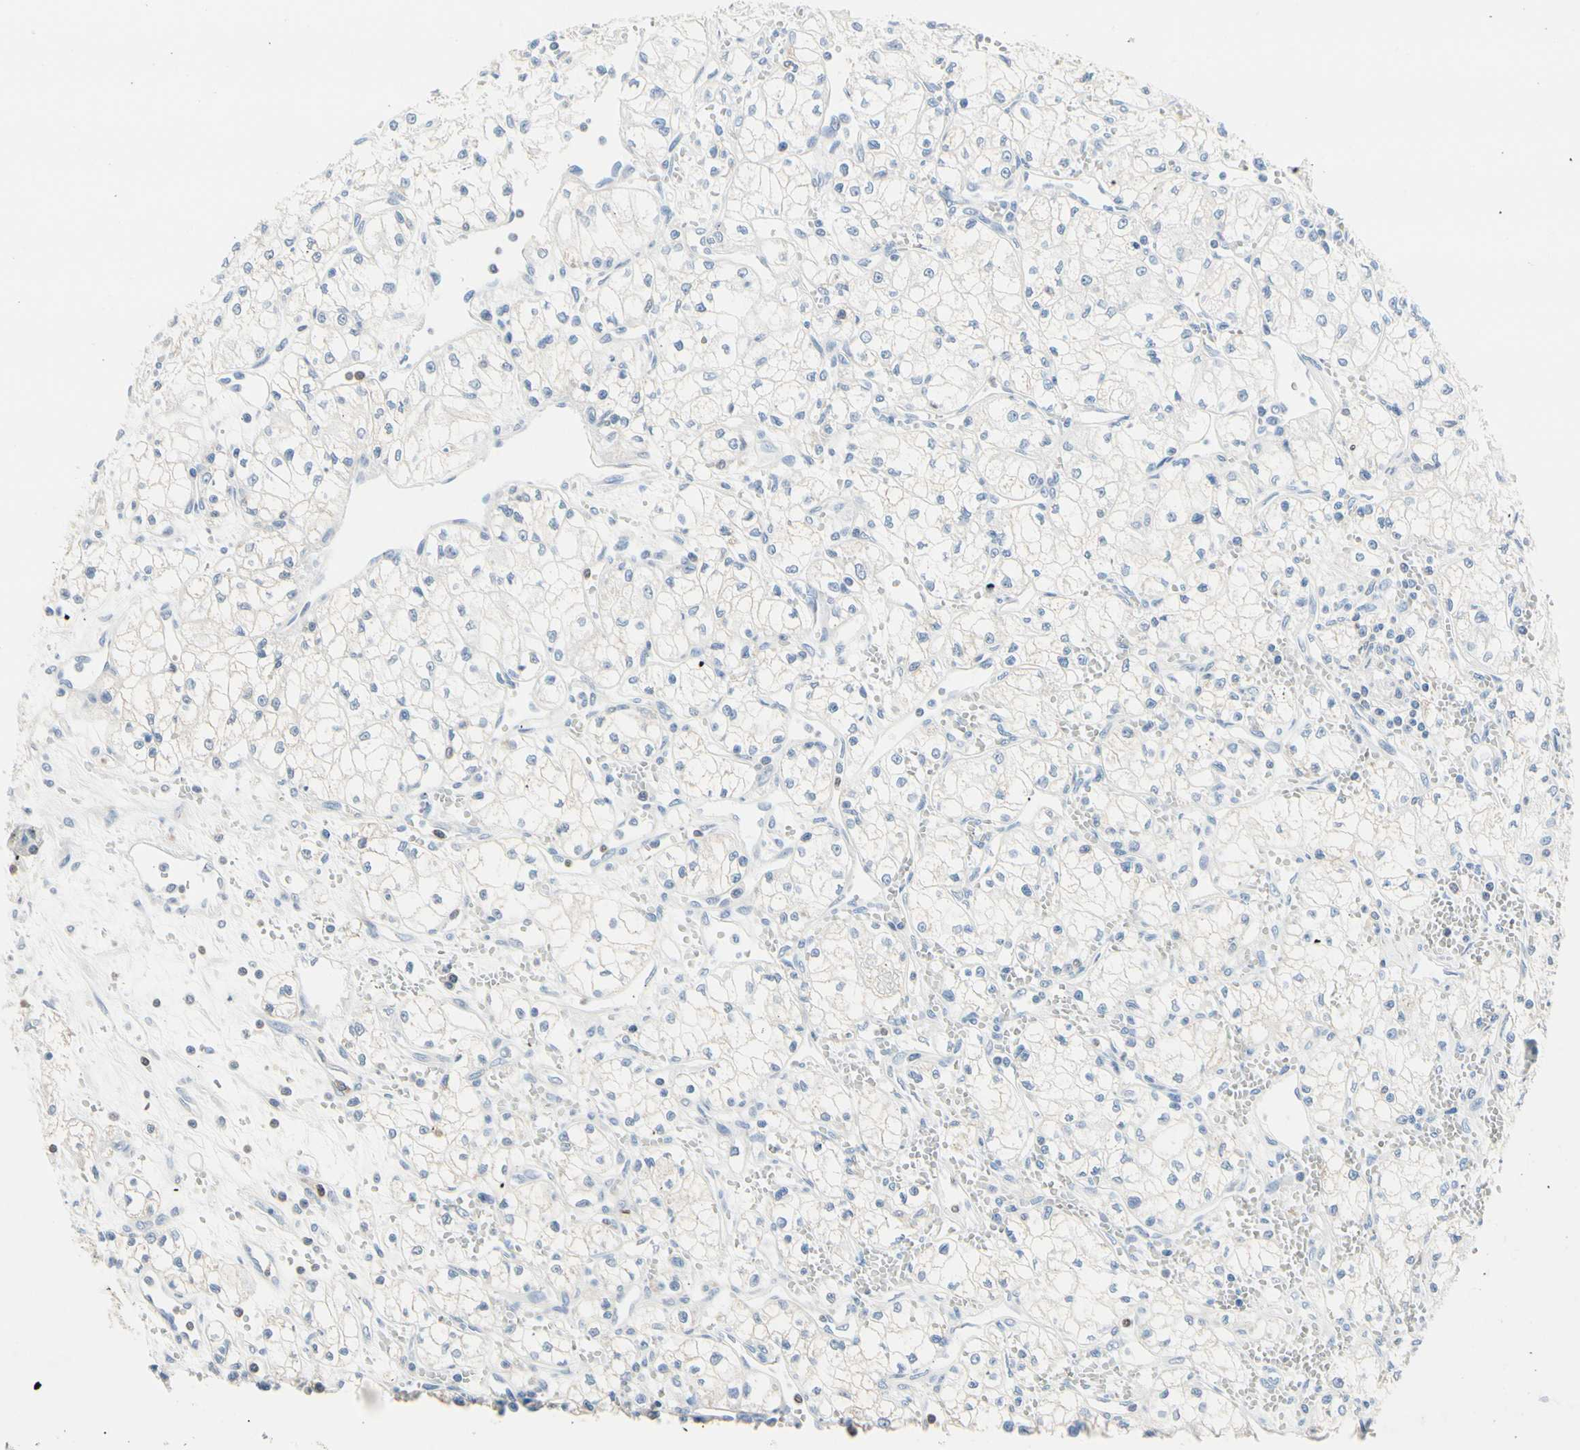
{"staining": {"intensity": "negative", "quantity": "none", "location": "none"}, "tissue": "renal cancer", "cell_type": "Tumor cells", "image_type": "cancer", "snomed": [{"axis": "morphology", "description": "Normal tissue, NOS"}, {"axis": "morphology", "description": "Adenocarcinoma, NOS"}, {"axis": "topography", "description": "Kidney"}], "caption": "Immunohistochemistry of human renal cancer exhibits no positivity in tumor cells.", "gene": "NFATC2", "patient": {"sex": "male", "age": 59}}